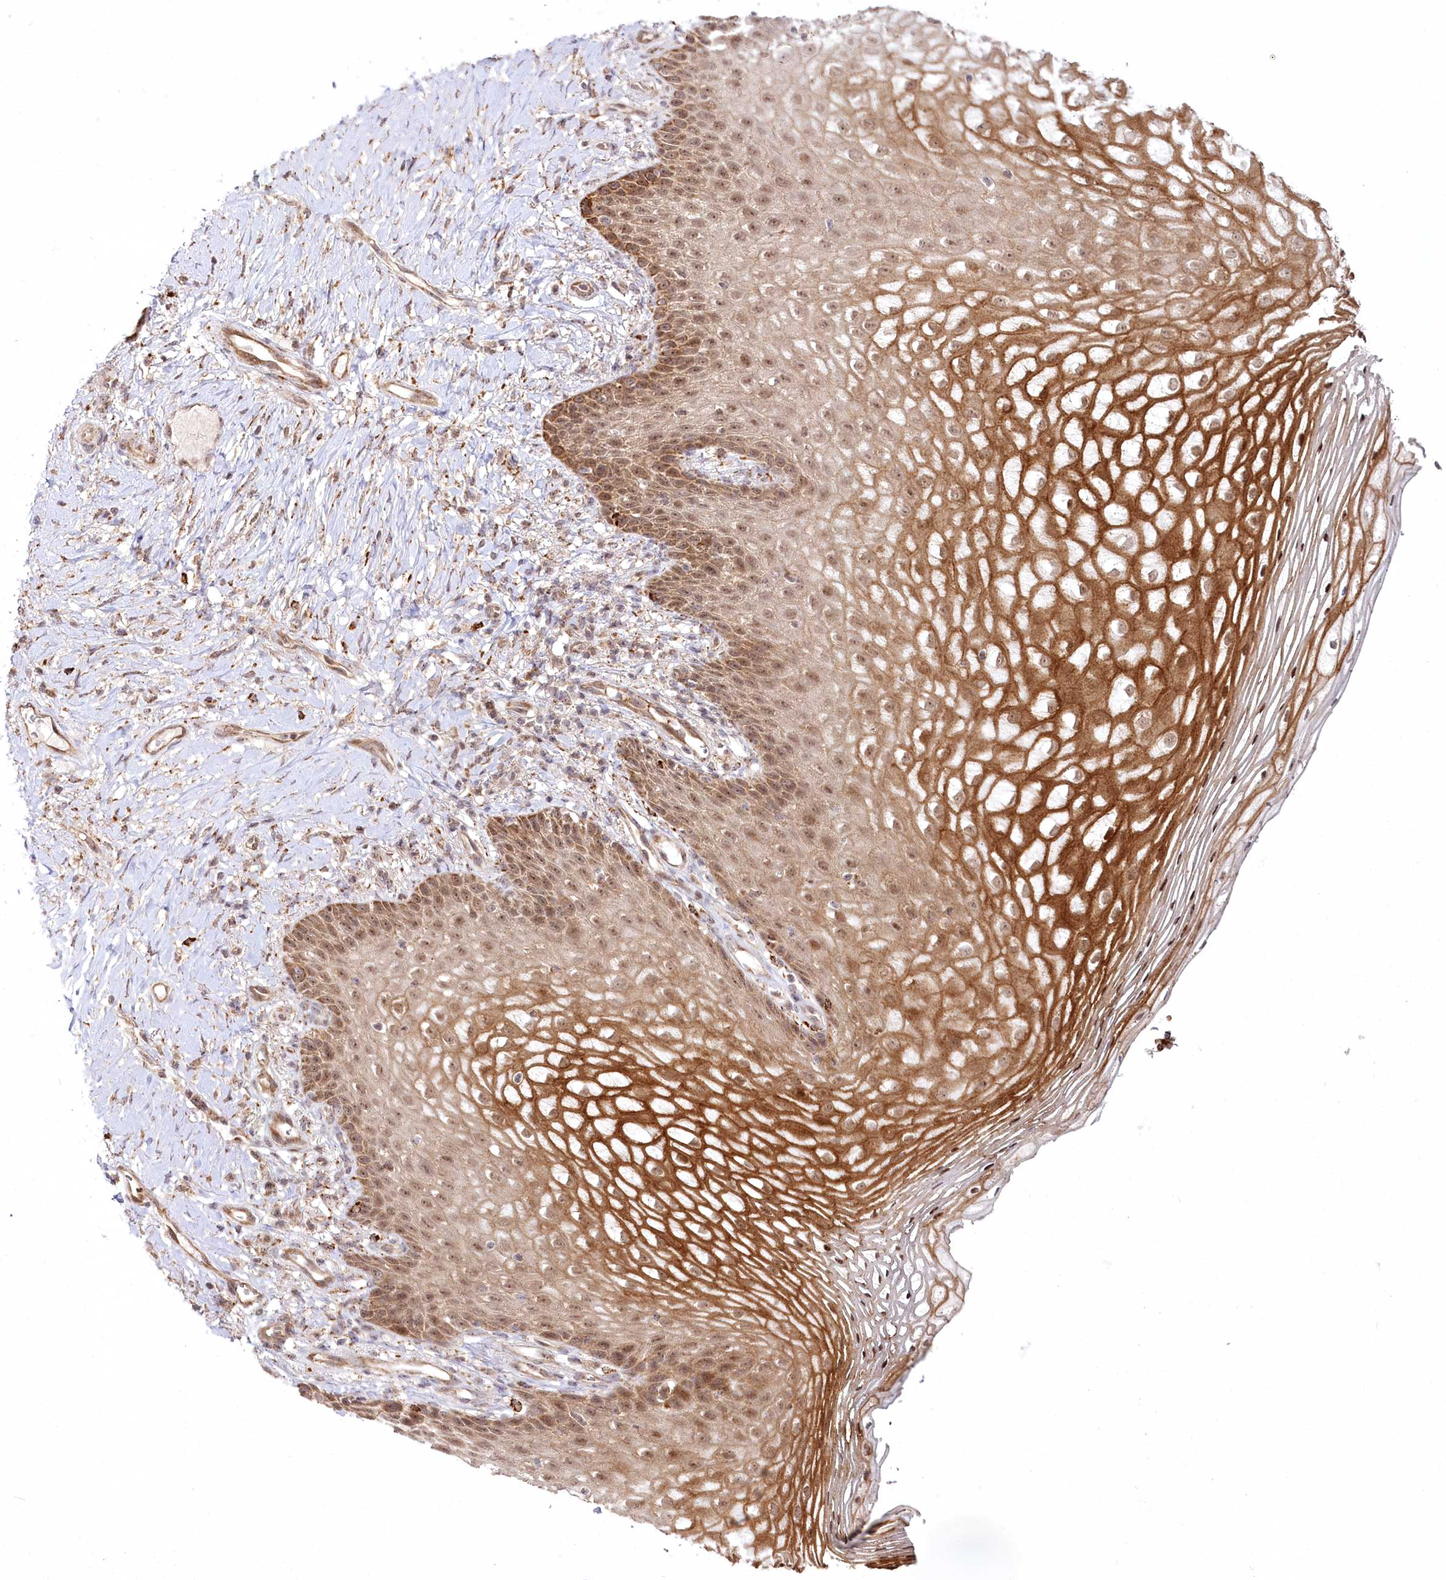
{"staining": {"intensity": "moderate", "quantity": ">75%", "location": "cytoplasmic/membranous,nuclear"}, "tissue": "vagina", "cell_type": "Squamous epithelial cells", "image_type": "normal", "snomed": [{"axis": "morphology", "description": "Normal tissue, NOS"}, {"axis": "topography", "description": "Vagina"}], "caption": "Immunohistochemistry (IHC) micrograph of benign vagina: human vagina stained using immunohistochemistry (IHC) reveals medium levels of moderate protein expression localized specifically in the cytoplasmic/membranous,nuclear of squamous epithelial cells, appearing as a cytoplasmic/membranous,nuclear brown color.", "gene": "RTN4IP1", "patient": {"sex": "female", "age": 60}}